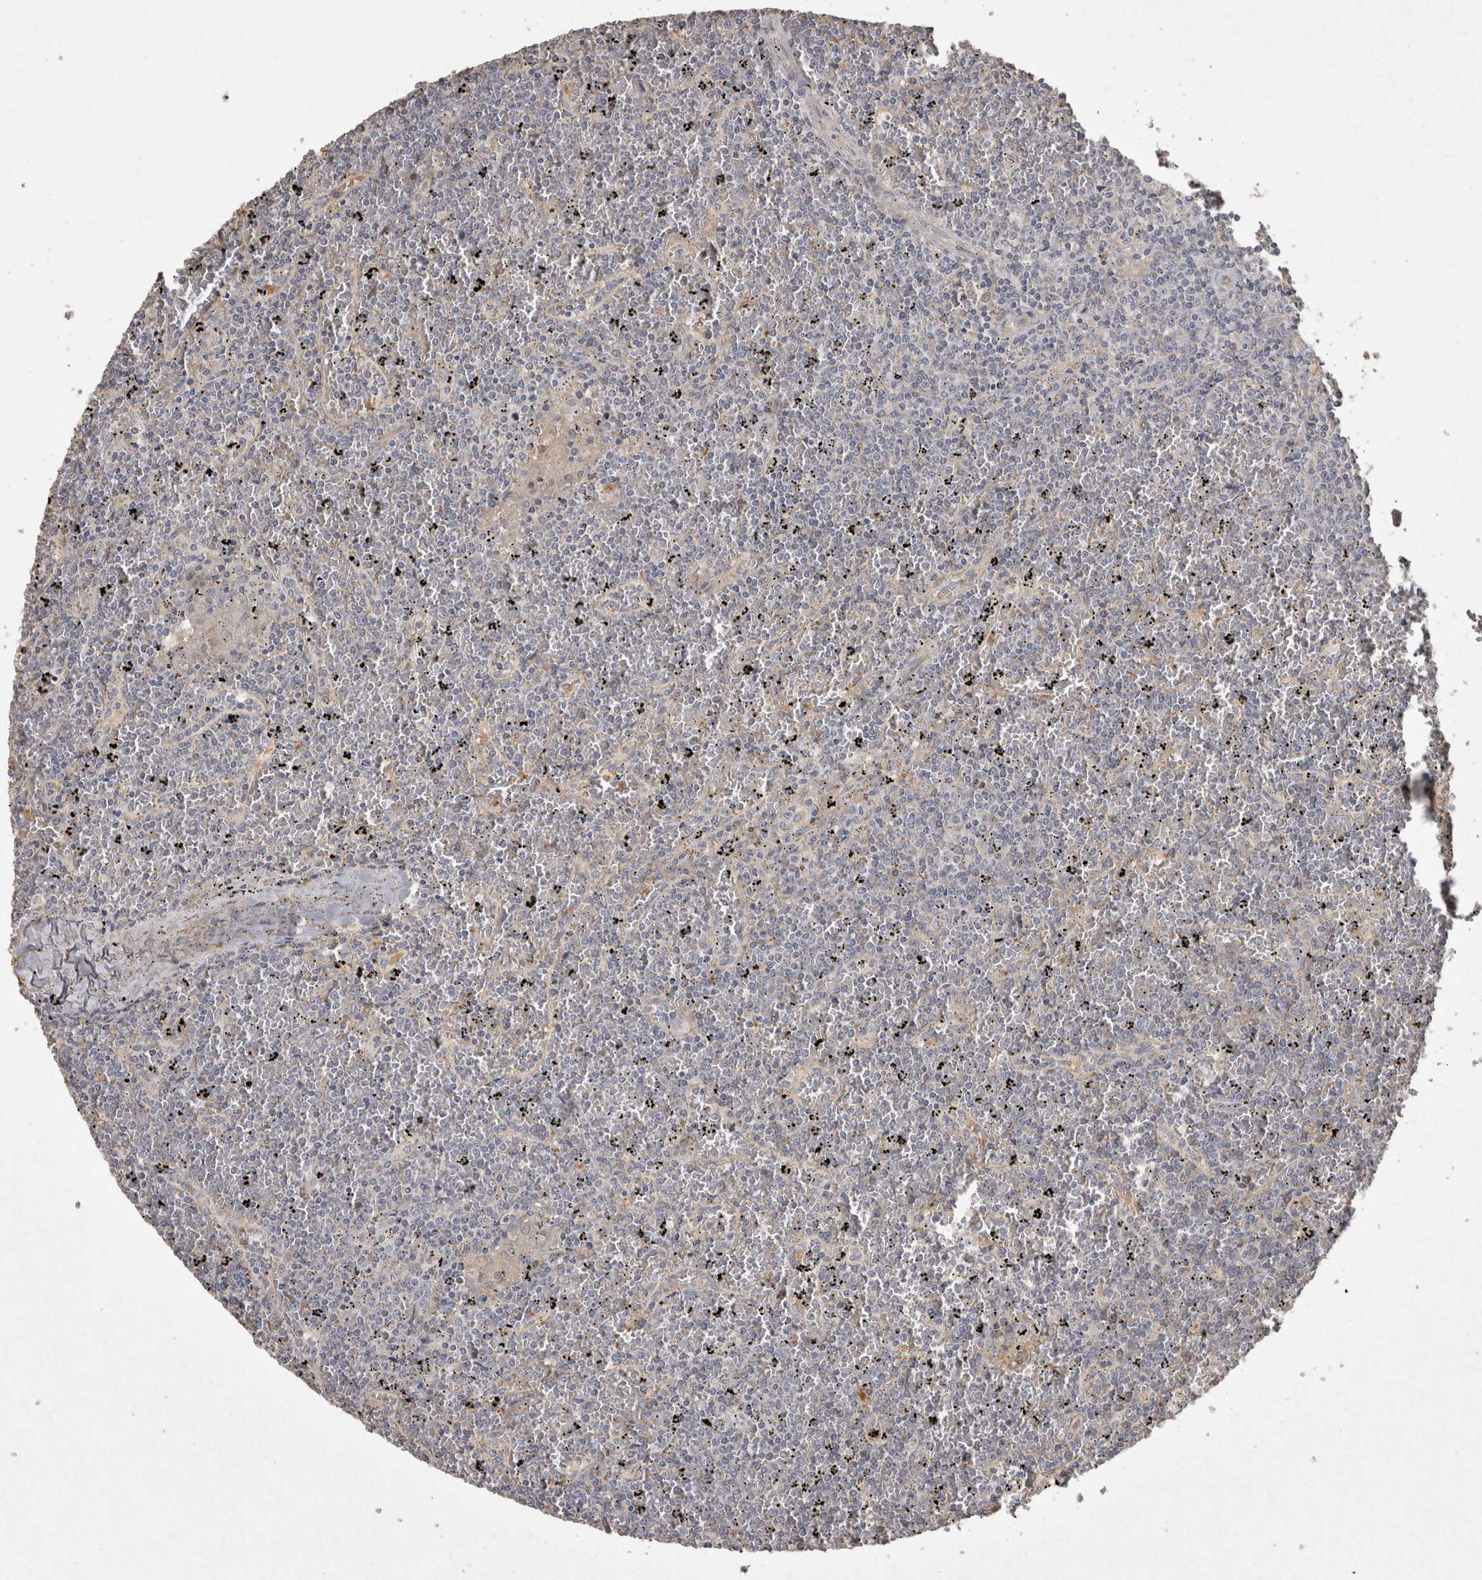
{"staining": {"intensity": "negative", "quantity": "none", "location": "none"}, "tissue": "lymphoma", "cell_type": "Tumor cells", "image_type": "cancer", "snomed": [{"axis": "morphology", "description": "Malignant lymphoma, non-Hodgkin's type, Low grade"}, {"axis": "topography", "description": "Spleen"}], "caption": "The immunohistochemistry (IHC) micrograph has no significant expression in tumor cells of lymphoma tissue. (DAB IHC, high magnification).", "gene": "OSTN", "patient": {"sex": "female", "age": 19}}